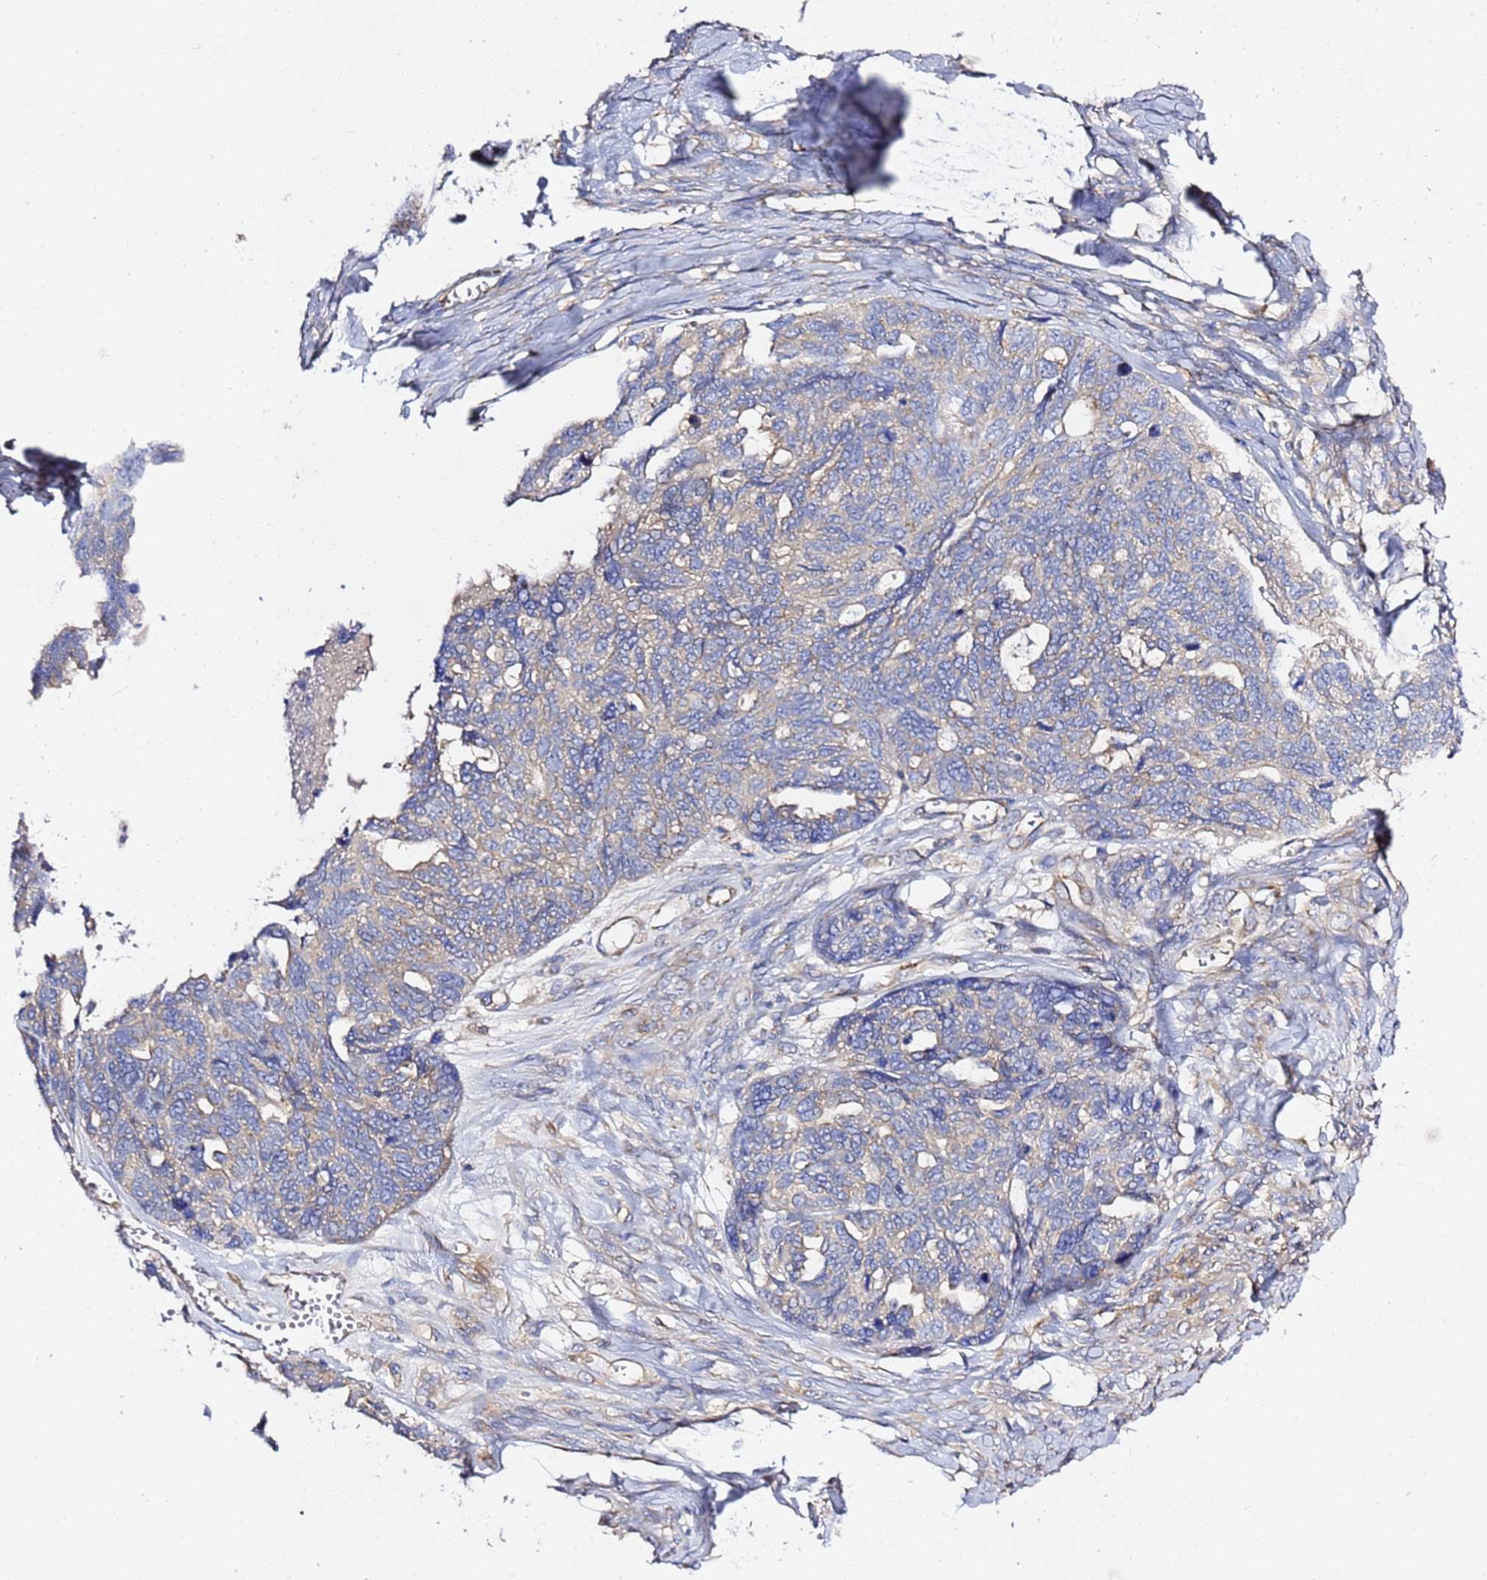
{"staining": {"intensity": "weak", "quantity": "<25%", "location": "cytoplasmic/membranous"}, "tissue": "ovarian cancer", "cell_type": "Tumor cells", "image_type": "cancer", "snomed": [{"axis": "morphology", "description": "Cystadenocarcinoma, serous, NOS"}, {"axis": "topography", "description": "Ovary"}], "caption": "Immunohistochemistry (IHC) of serous cystadenocarcinoma (ovarian) shows no staining in tumor cells. The staining was performed using DAB (3,3'-diaminobenzidine) to visualize the protein expression in brown, while the nuclei were stained in blue with hematoxylin (Magnification: 20x).", "gene": "ANAPC1", "patient": {"sex": "female", "age": 79}}